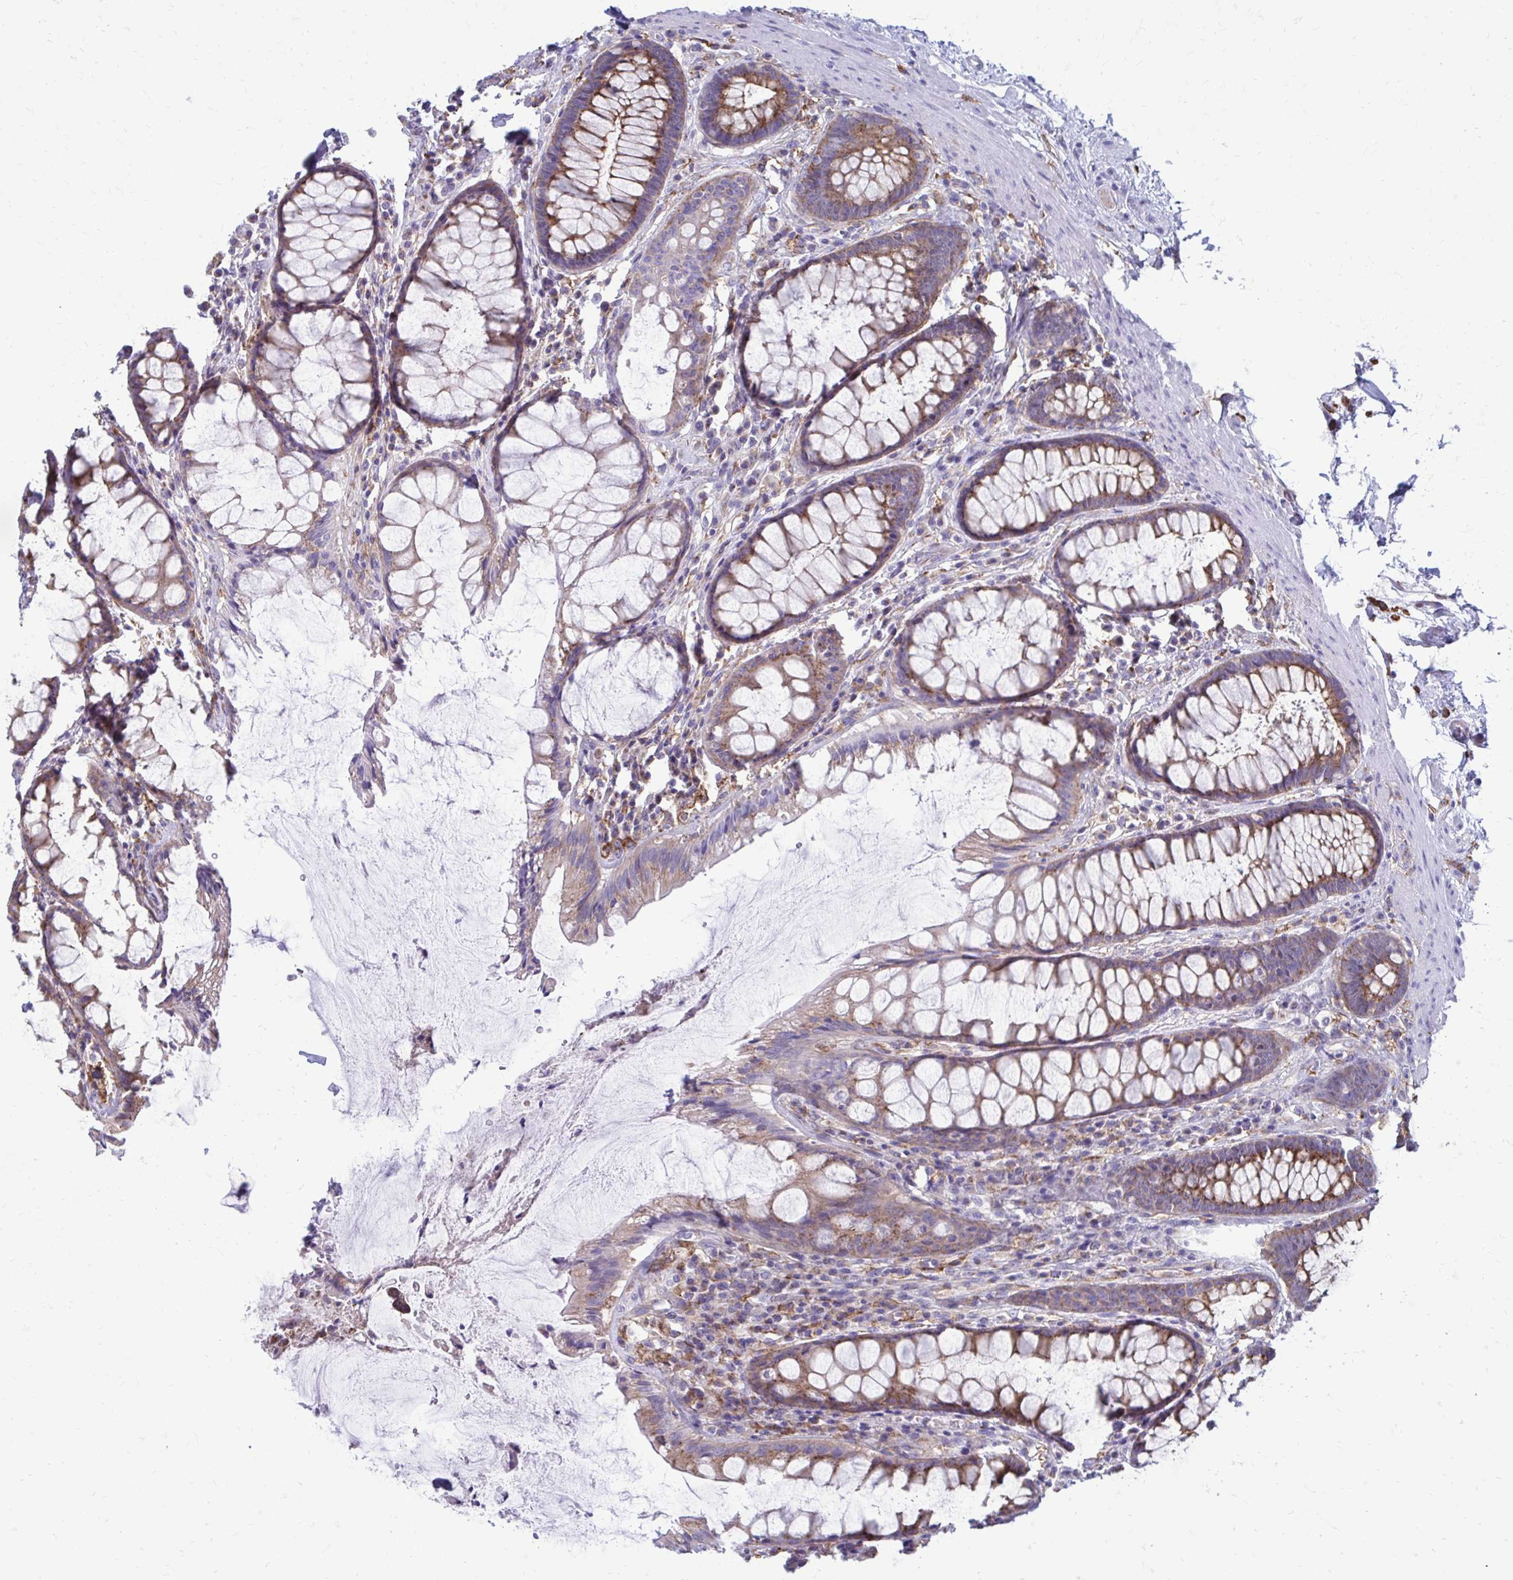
{"staining": {"intensity": "moderate", "quantity": "25%-75%", "location": "cytoplasmic/membranous"}, "tissue": "rectum", "cell_type": "Glandular cells", "image_type": "normal", "snomed": [{"axis": "morphology", "description": "Normal tissue, NOS"}, {"axis": "topography", "description": "Rectum"}], "caption": "About 25%-75% of glandular cells in benign human rectum show moderate cytoplasmic/membranous protein positivity as visualized by brown immunohistochemical staining.", "gene": "CLTA", "patient": {"sex": "male", "age": 72}}